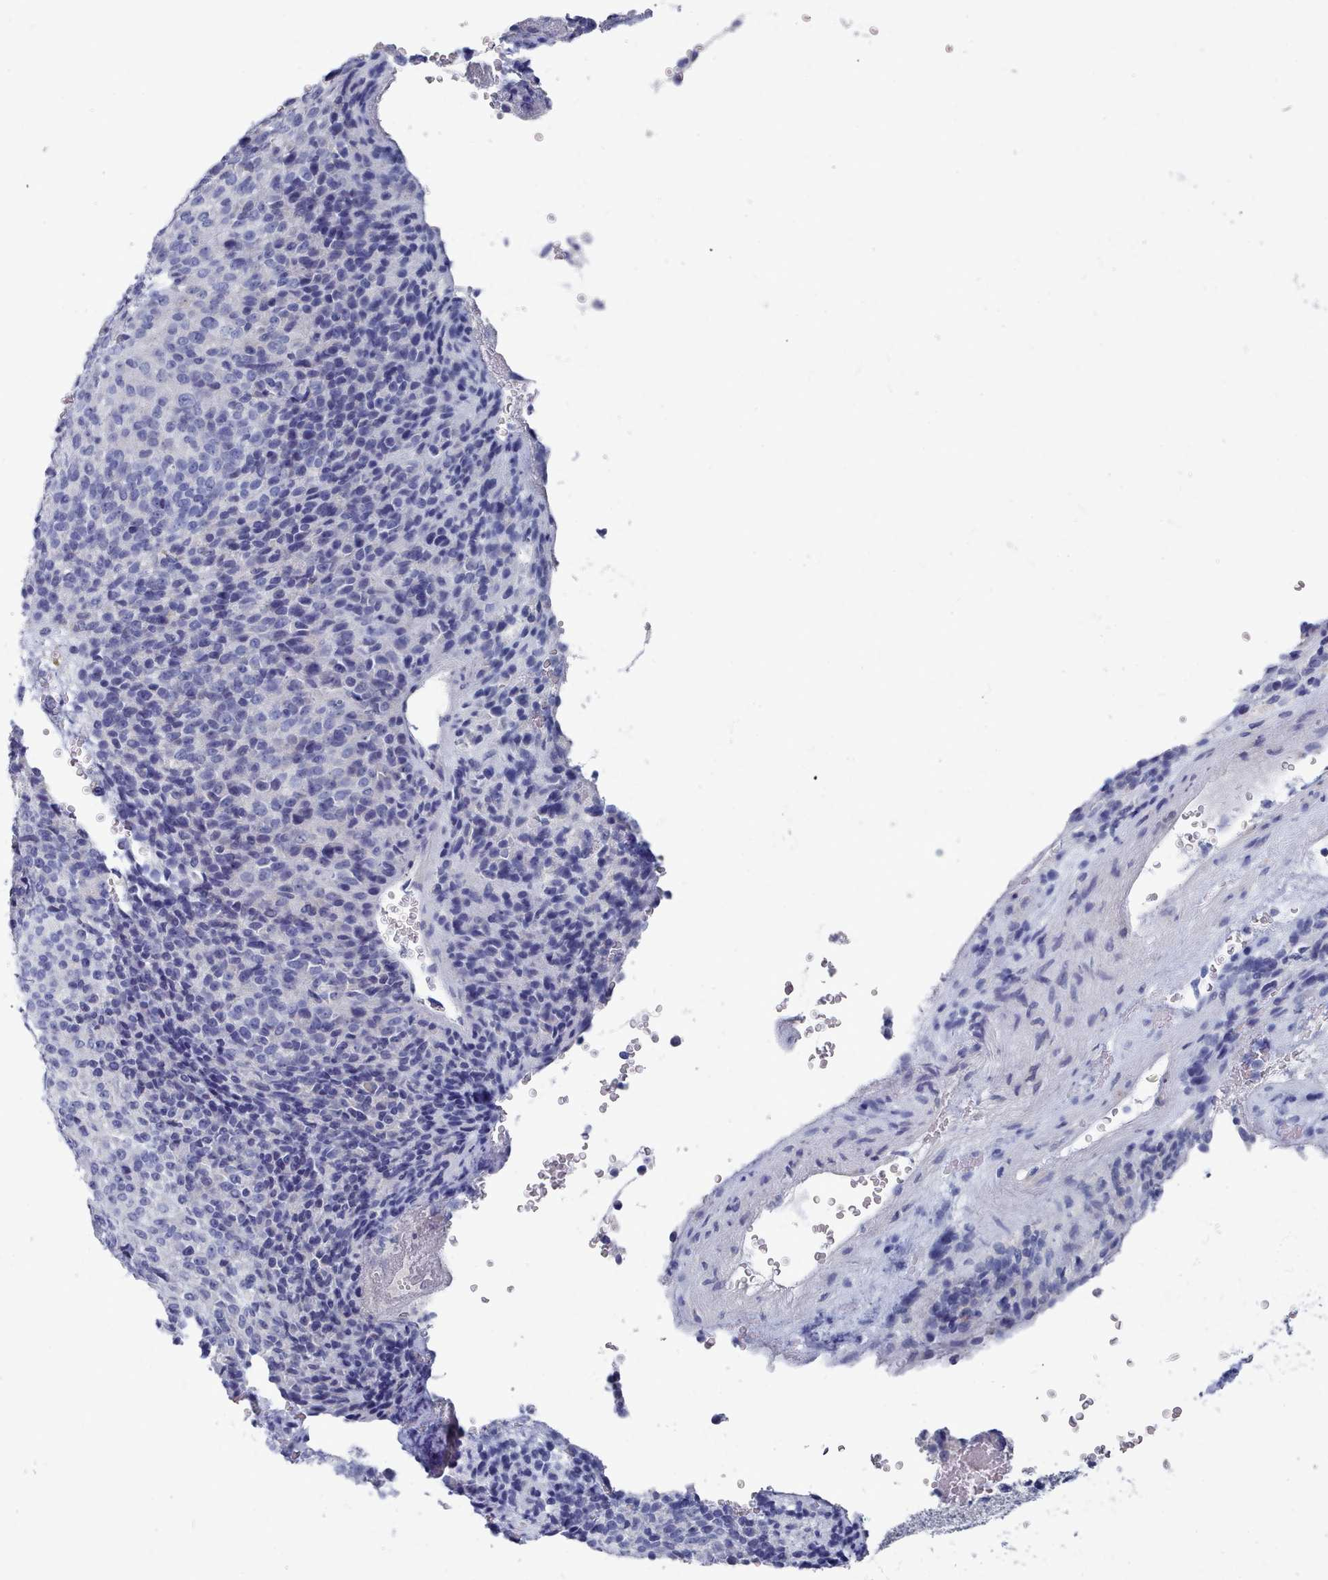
{"staining": {"intensity": "negative", "quantity": "none", "location": "none"}, "tissue": "melanoma", "cell_type": "Tumor cells", "image_type": "cancer", "snomed": [{"axis": "morphology", "description": "Malignant melanoma, Metastatic site"}, {"axis": "topography", "description": "Brain"}], "caption": "DAB (3,3'-diaminobenzidine) immunohistochemical staining of malignant melanoma (metastatic site) shows no significant positivity in tumor cells.", "gene": "PDE4C", "patient": {"sex": "female", "age": 56}}